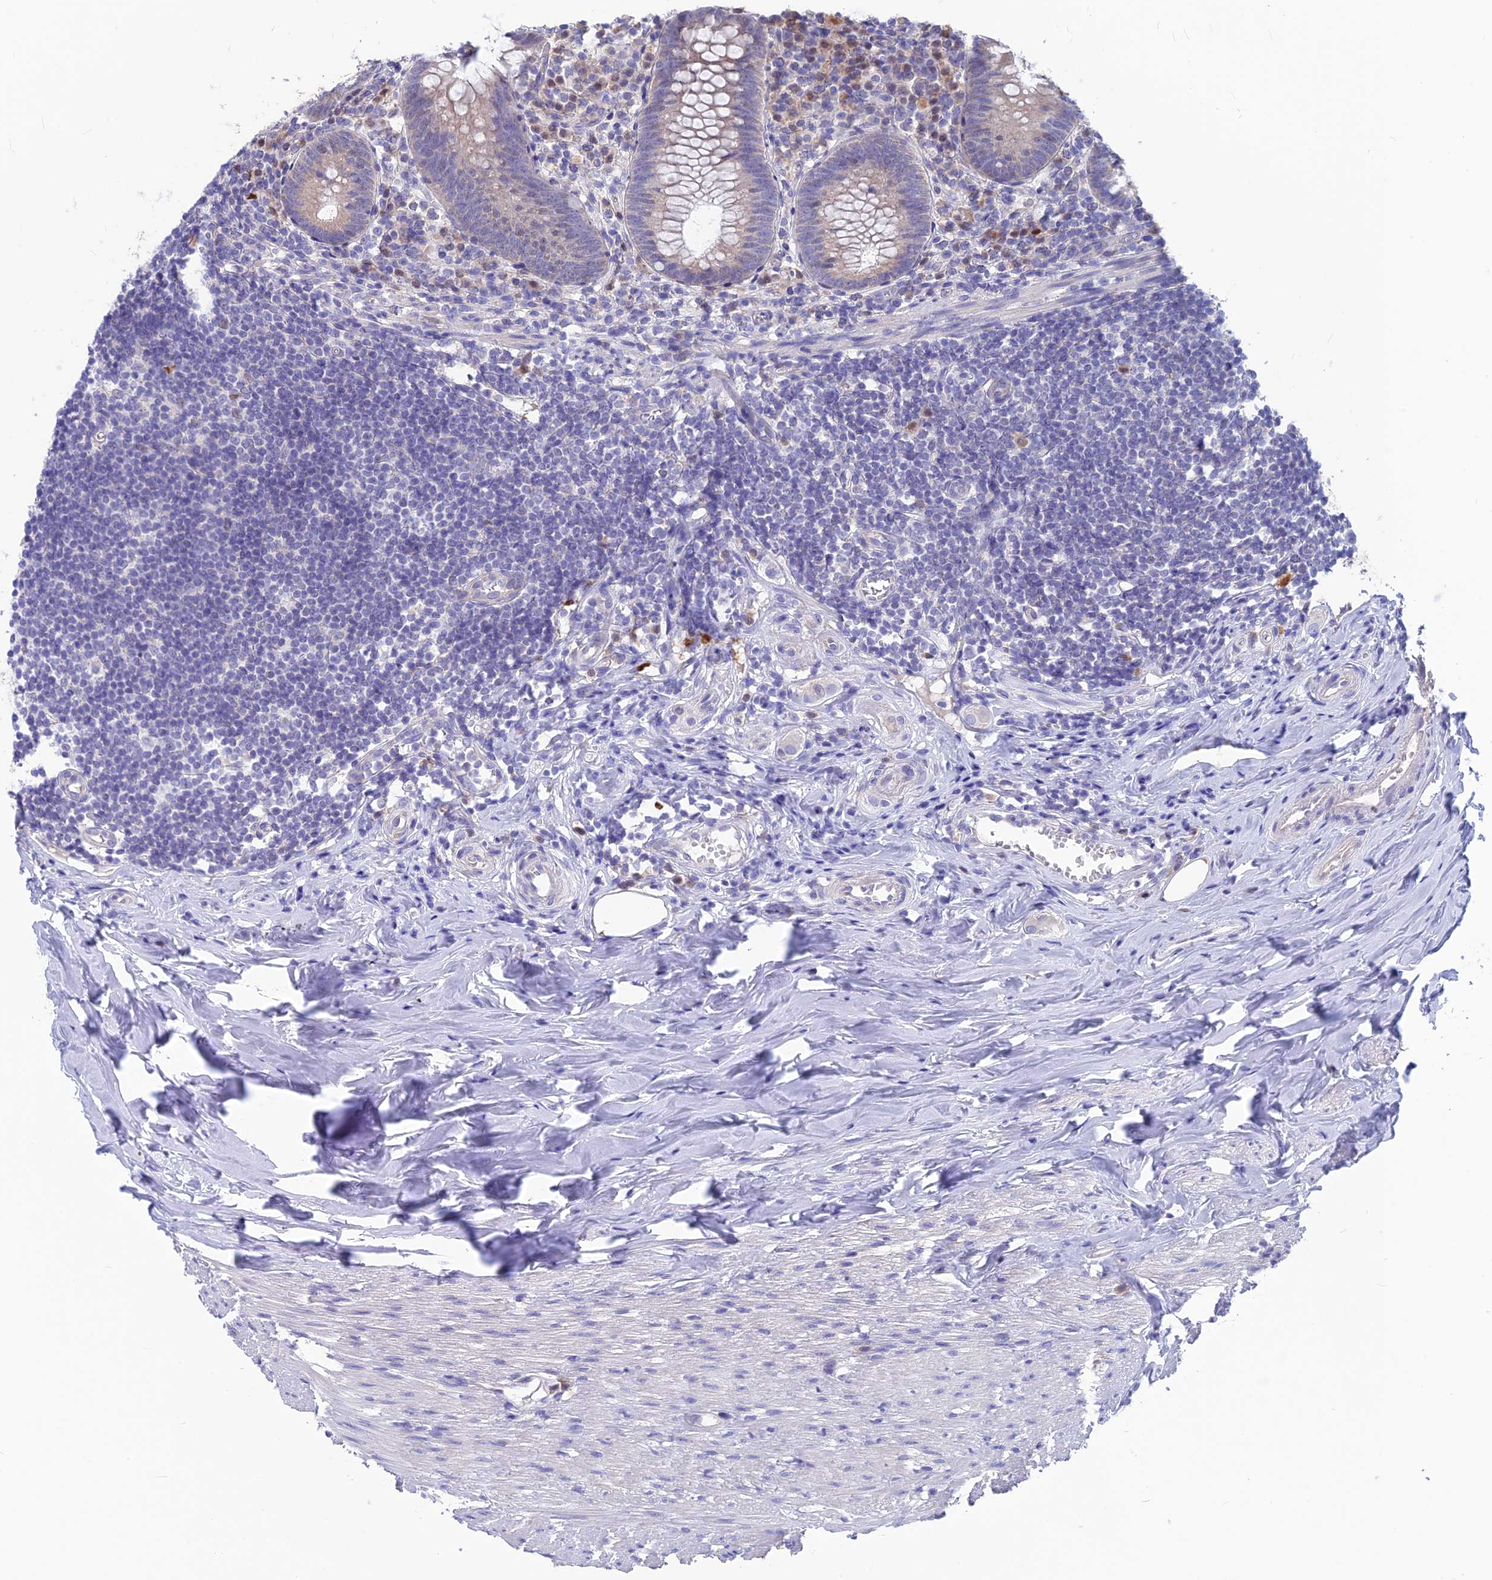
{"staining": {"intensity": "negative", "quantity": "none", "location": "none"}, "tissue": "appendix", "cell_type": "Glandular cells", "image_type": "normal", "snomed": [{"axis": "morphology", "description": "Normal tissue, NOS"}, {"axis": "topography", "description": "Appendix"}], "caption": "Photomicrograph shows no significant protein expression in glandular cells of normal appendix. The staining was performed using DAB to visualize the protein expression in brown, while the nuclei were stained in blue with hematoxylin (Magnification: 20x).", "gene": "SNTN", "patient": {"sex": "female", "age": 51}}